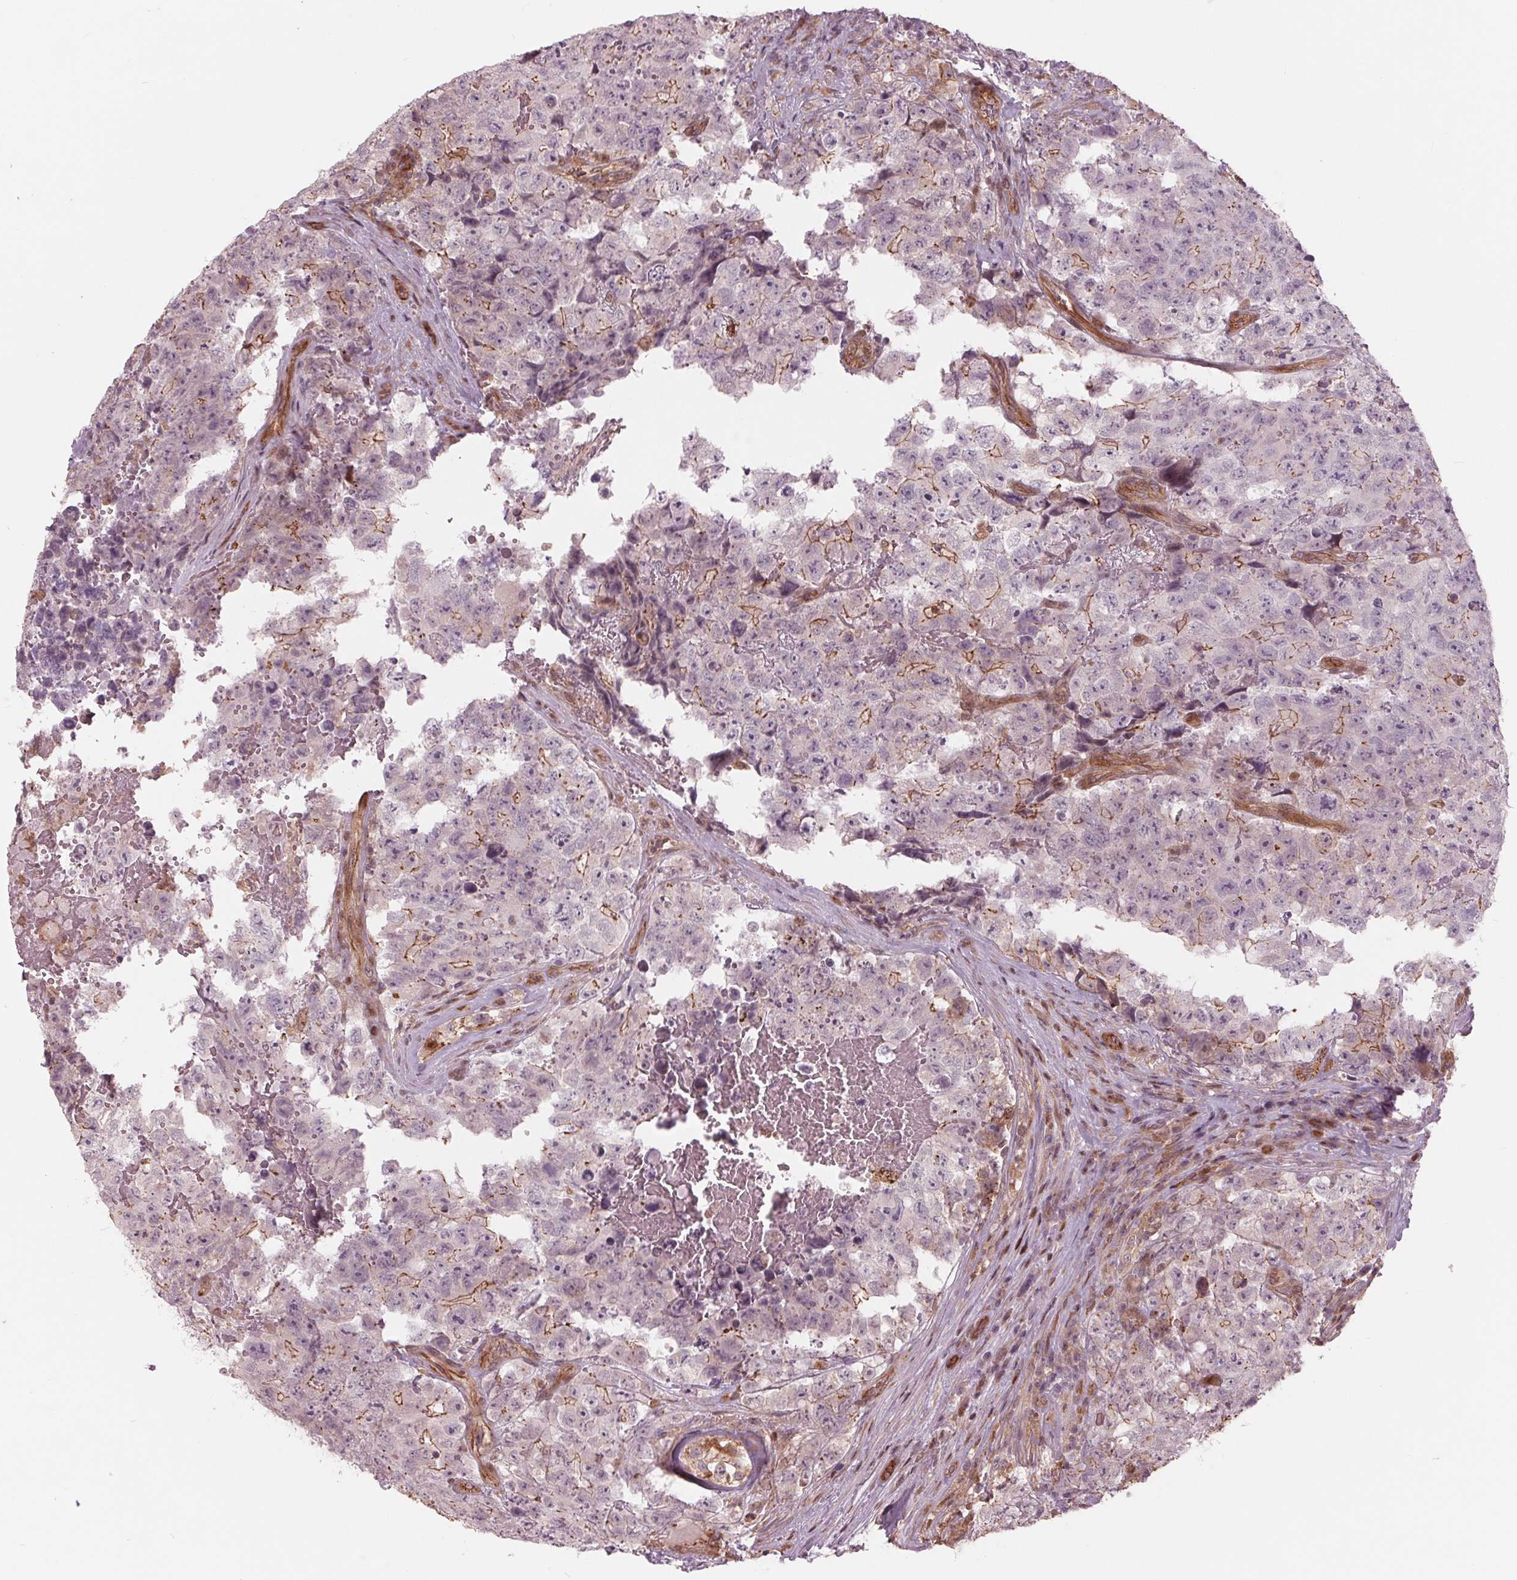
{"staining": {"intensity": "moderate", "quantity": "<25%", "location": "cytoplasmic/membranous"}, "tissue": "testis cancer", "cell_type": "Tumor cells", "image_type": "cancer", "snomed": [{"axis": "morphology", "description": "Carcinoma, Embryonal, NOS"}, {"axis": "topography", "description": "Testis"}], "caption": "Immunohistochemical staining of human testis cancer reveals low levels of moderate cytoplasmic/membranous staining in approximately <25% of tumor cells.", "gene": "TXNIP", "patient": {"sex": "male", "age": 18}}